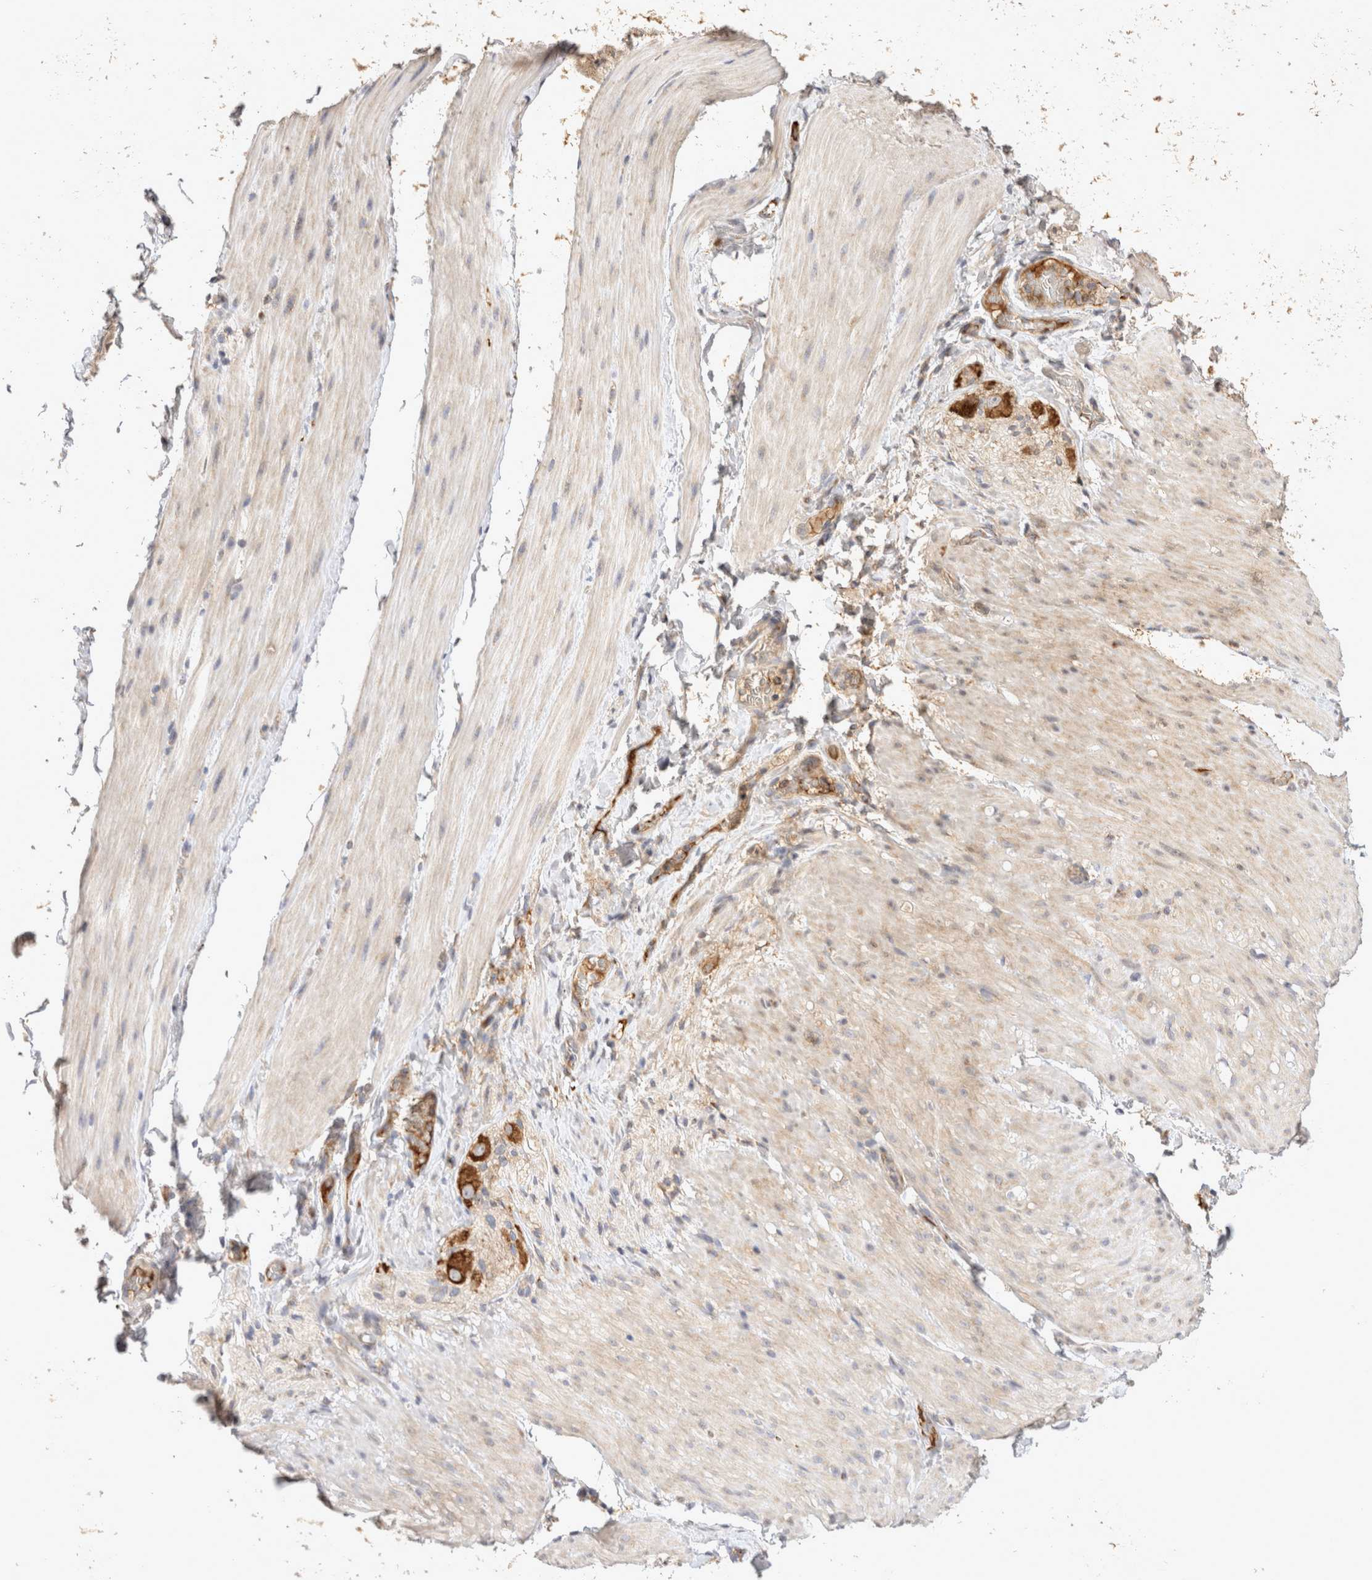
{"staining": {"intensity": "weak", "quantity": "<25%", "location": "cytoplasmic/membranous"}, "tissue": "smooth muscle", "cell_type": "Smooth muscle cells", "image_type": "normal", "snomed": [{"axis": "morphology", "description": "Normal tissue, NOS"}, {"axis": "topography", "description": "Smooth muscle"}, {"axis": "topography", "description": "Small intestine"}], "caption": "The photomicrograph reveals no significant expression in smooth muscle cells of smooth muscle. (DAB (3,3'-diaminobenzidine) immunohistochemistry (IHC), high magnification).", "gene": "EIF4G3", "patient": {"sex": "female", "age": 84}}